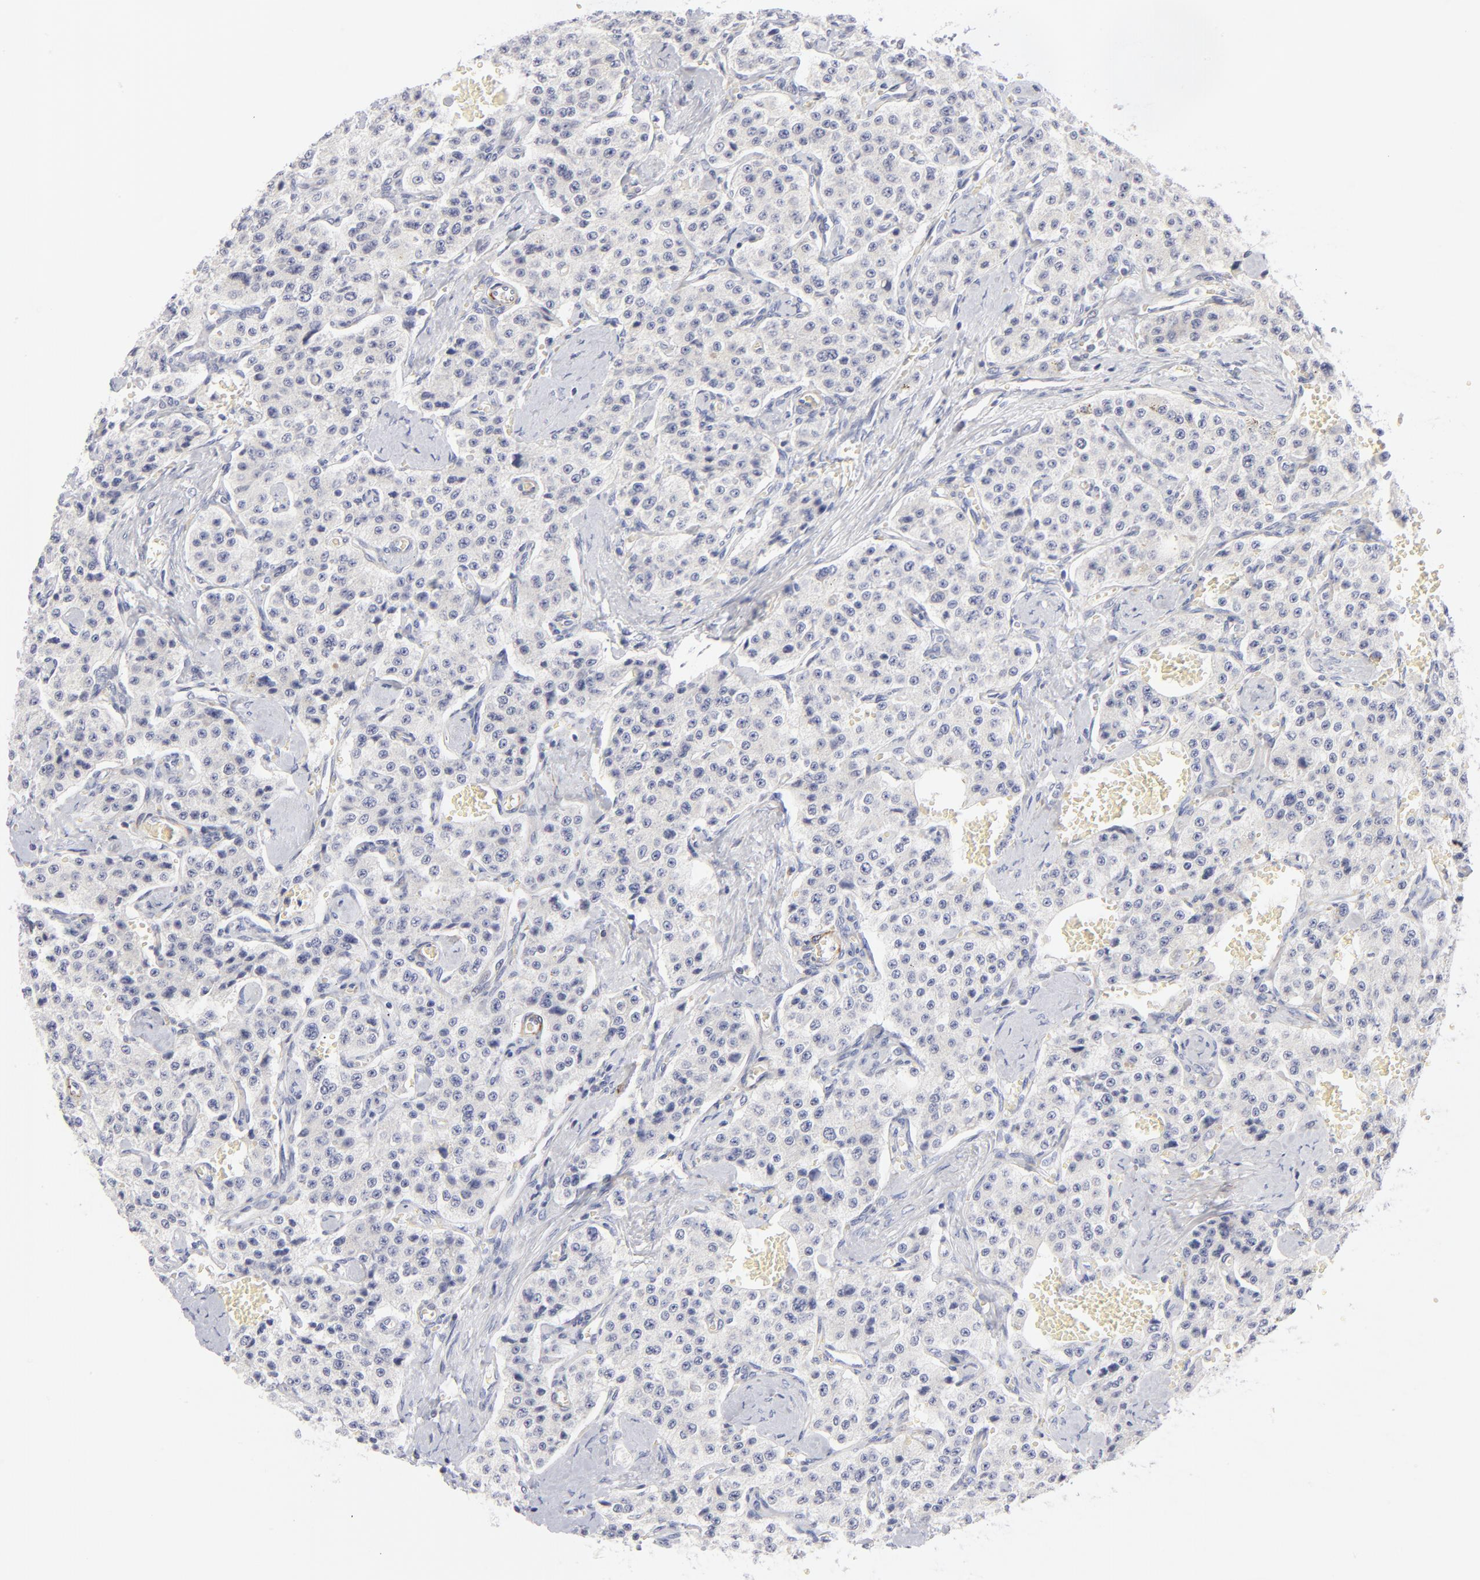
{"staining": {"intensity": "negative", "quantity": "none", "location": "none"}, "tissue": "carcinoid", "cell_type": "Tumor cells", "image_type": "cancer", "snomed": [{"axis": "morphology", "description": "Carcinoid, malignant, NOS"}, {"axis": "topography", "description": "Small intestine"}], "caption": "Tumor cells show no significant expression in malignant carcinoid.", "gene": "ACTA2", "patient": {"sex": "male", "age": 52}}